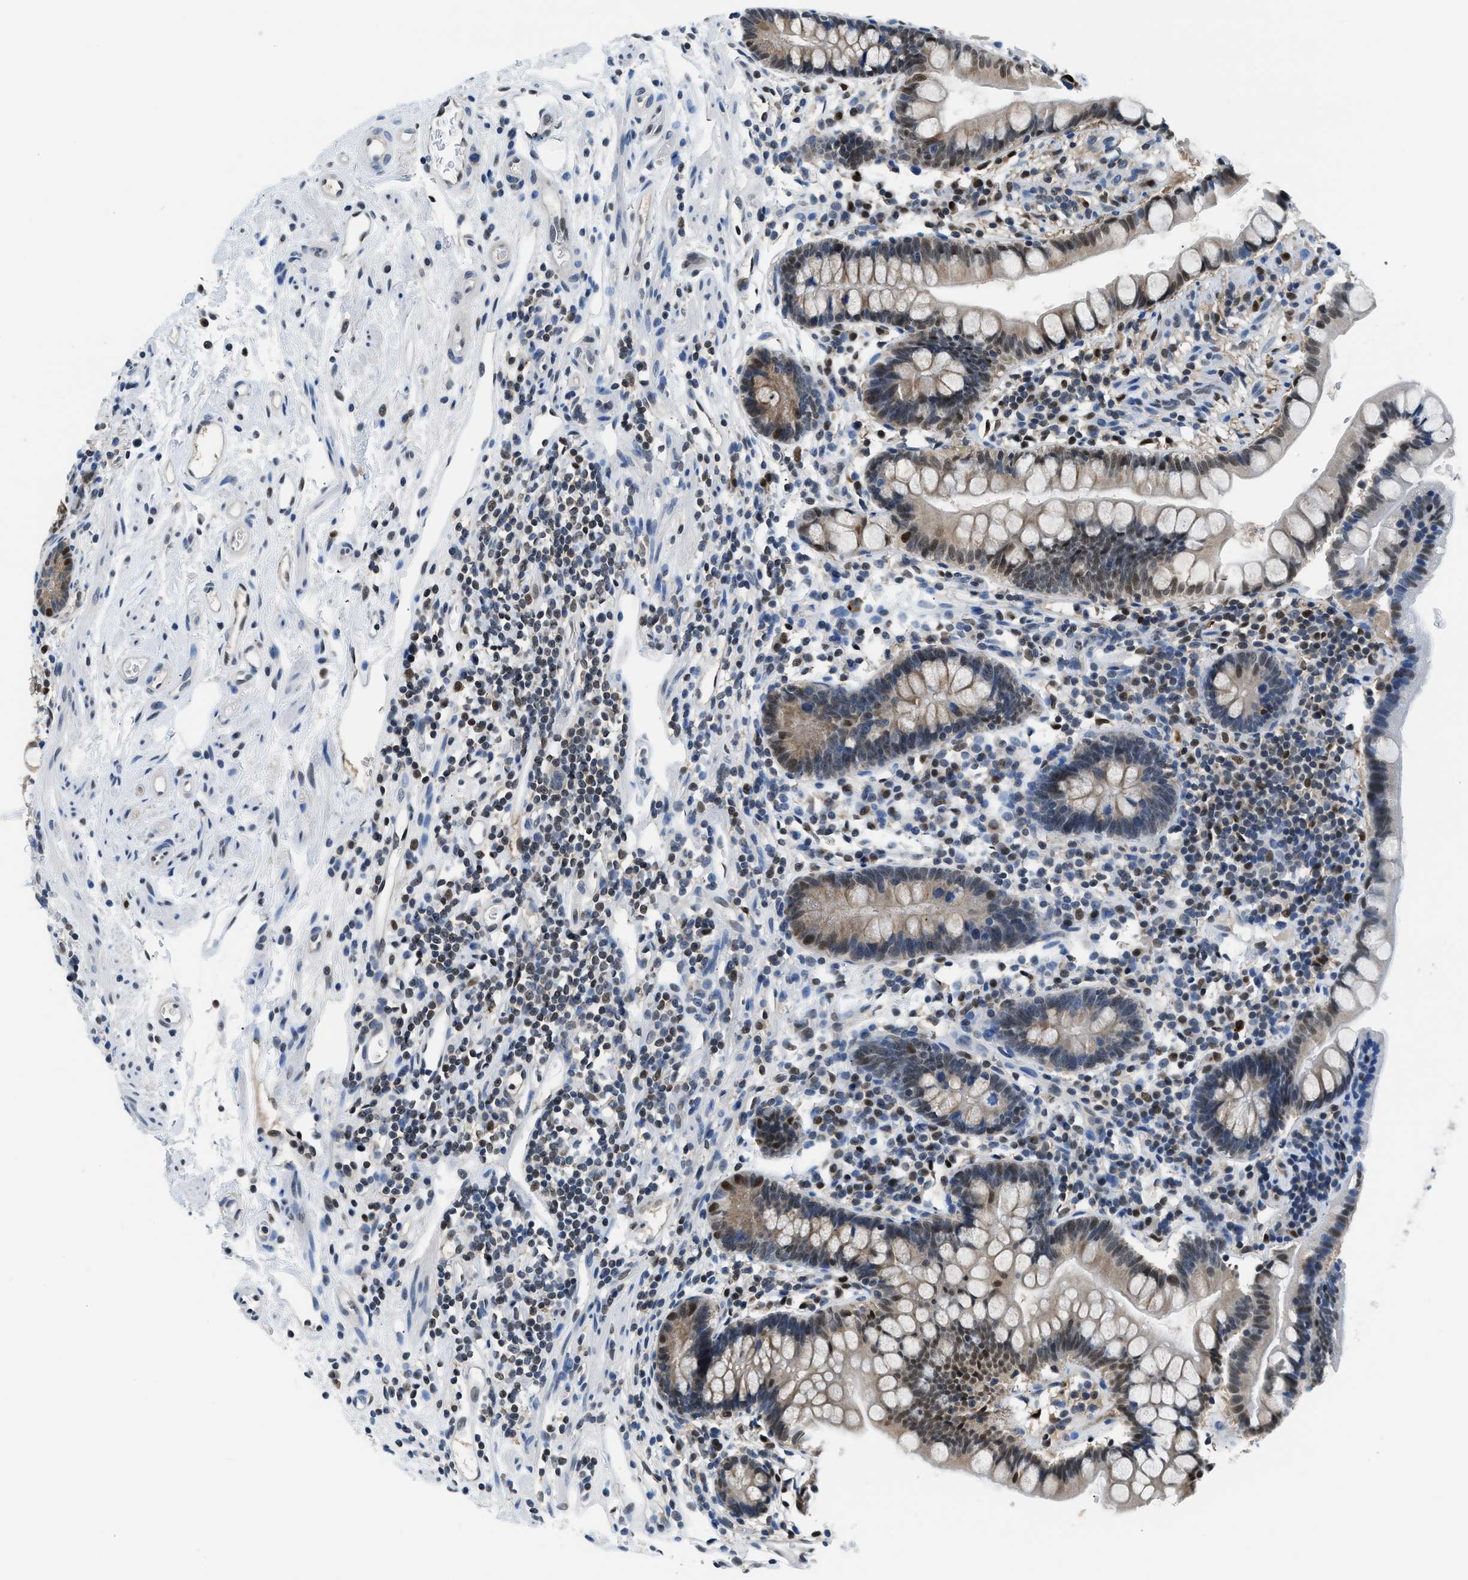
{"staining": {"intensity": "moderate", "quantity": "25%-75%", "location": "nuclear"}, "tissue": "small intestine", "cell_type": "Glandular cells", "image_type": "normal", "snomed": [{"axis": "morphology", "description": "Normal tissue, NOS"}, {"axis": "topography", "description": "Small intestine"}], "caption": "Immunohistochemical staining of benign human small intestine shows moderate nuclear protein staining in about 25%-75% of glandular cells. (DAB = brown stain, brightfield microscopy at high magnification).", "gene": "ALX1", "patient": {"sex": "female", "age": 84}}